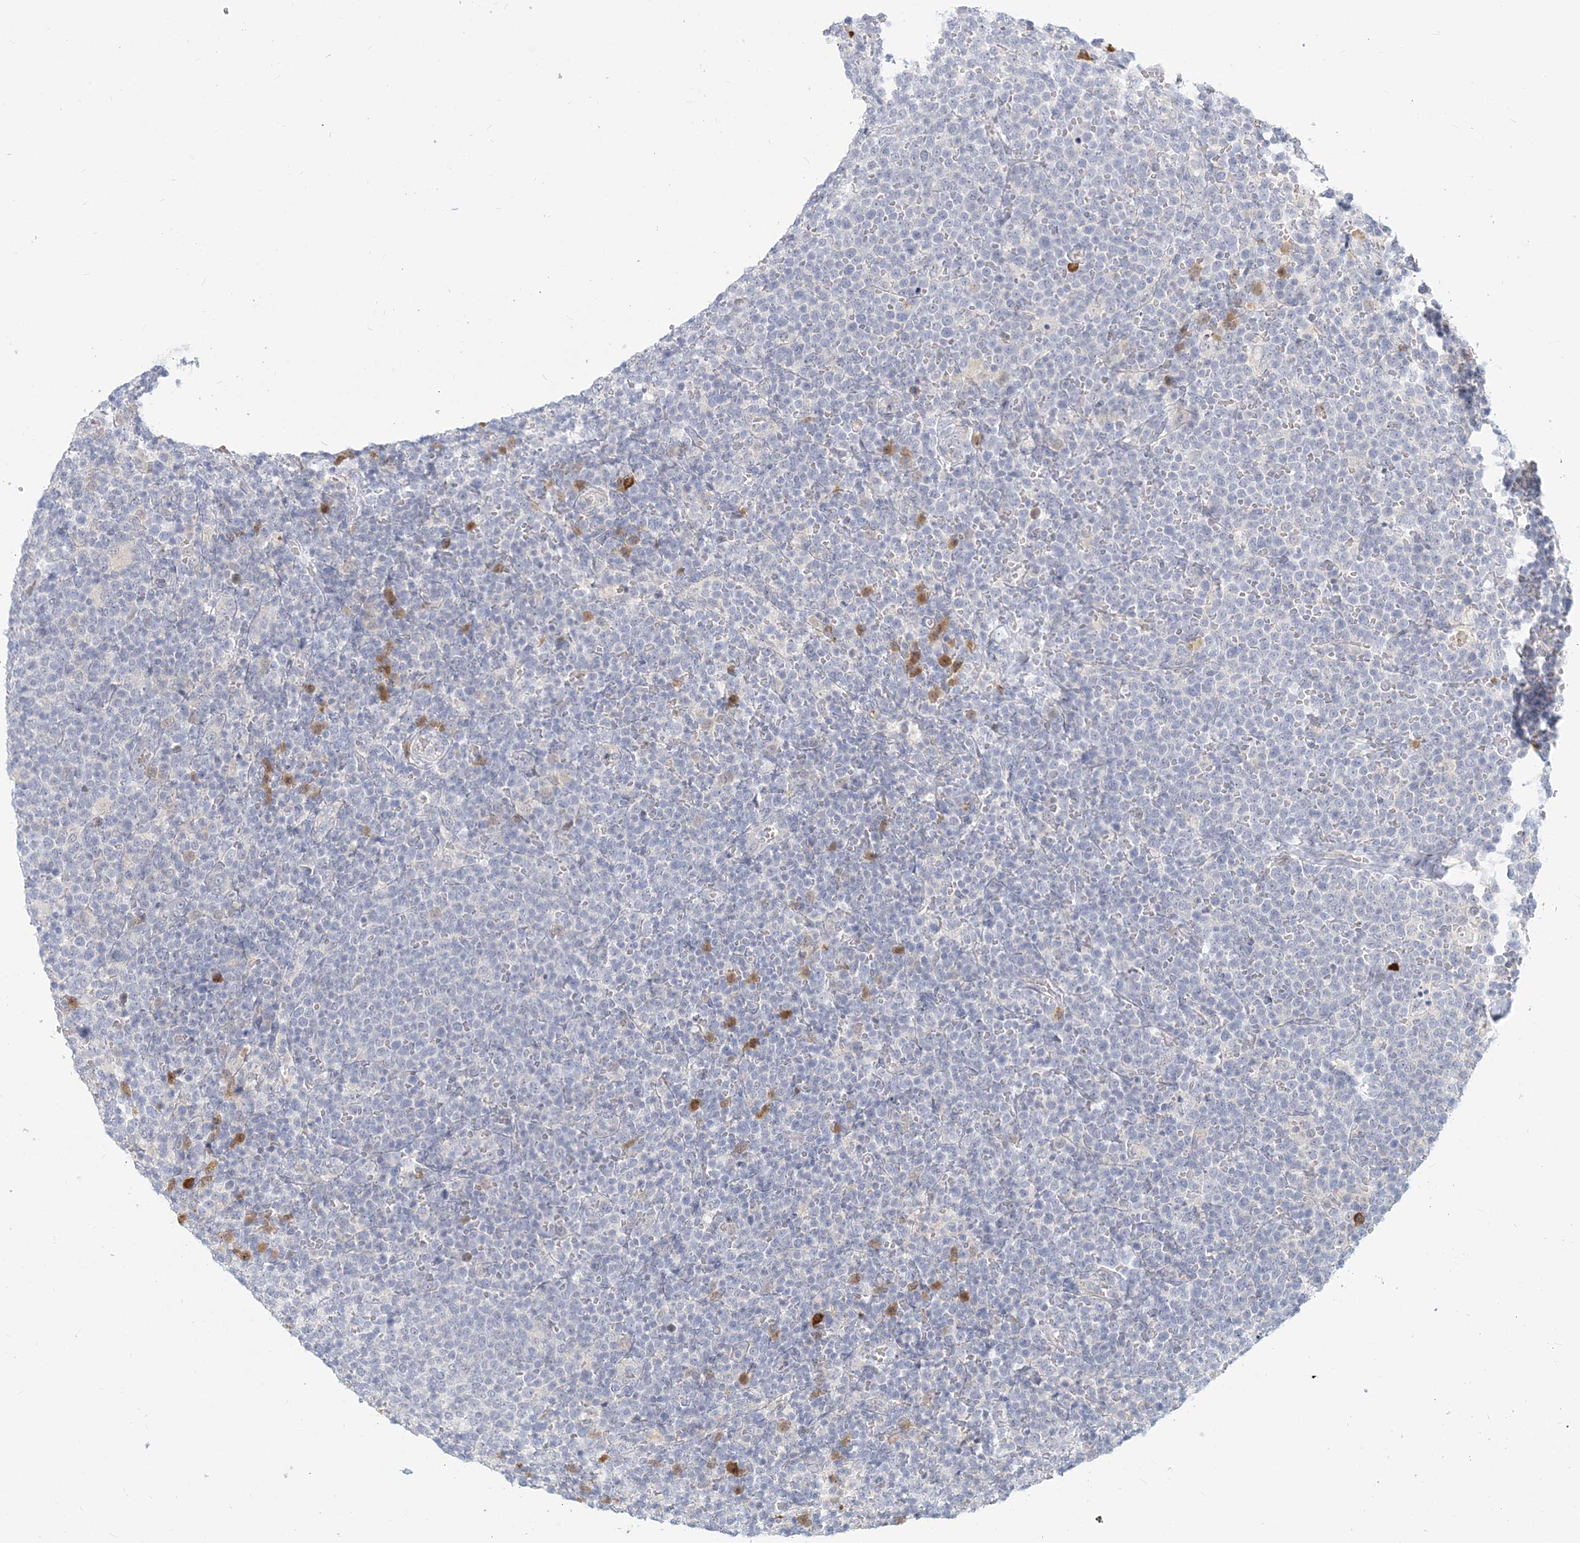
{"staining": {"intensity": "negative", "quantity": "none", "location": "none"}, "tissue": "lymphoma", "cell_type": "Tumor cells", "image_type": "cancer", "snomed": [{"axis": "morphology", "description": "Malignant lymphoma, non-Hodgkin's type, High grade"}, {"axis": "topography", "description": "Lymph node"}], "caption": "Immunohistochemistry photomicrograph of neoplastic tissue: lymphoma stained with DAB (3,3'-diaminobenzidine) demonstrates no significant protein positivity in tumor cells. Brightfield microscopy of IHC stained with DAB (brown) and hematoxylin (blue), captured at high magnification.", "gene": "GMPPA", "patient": {"sex": "male", "age": 61}}